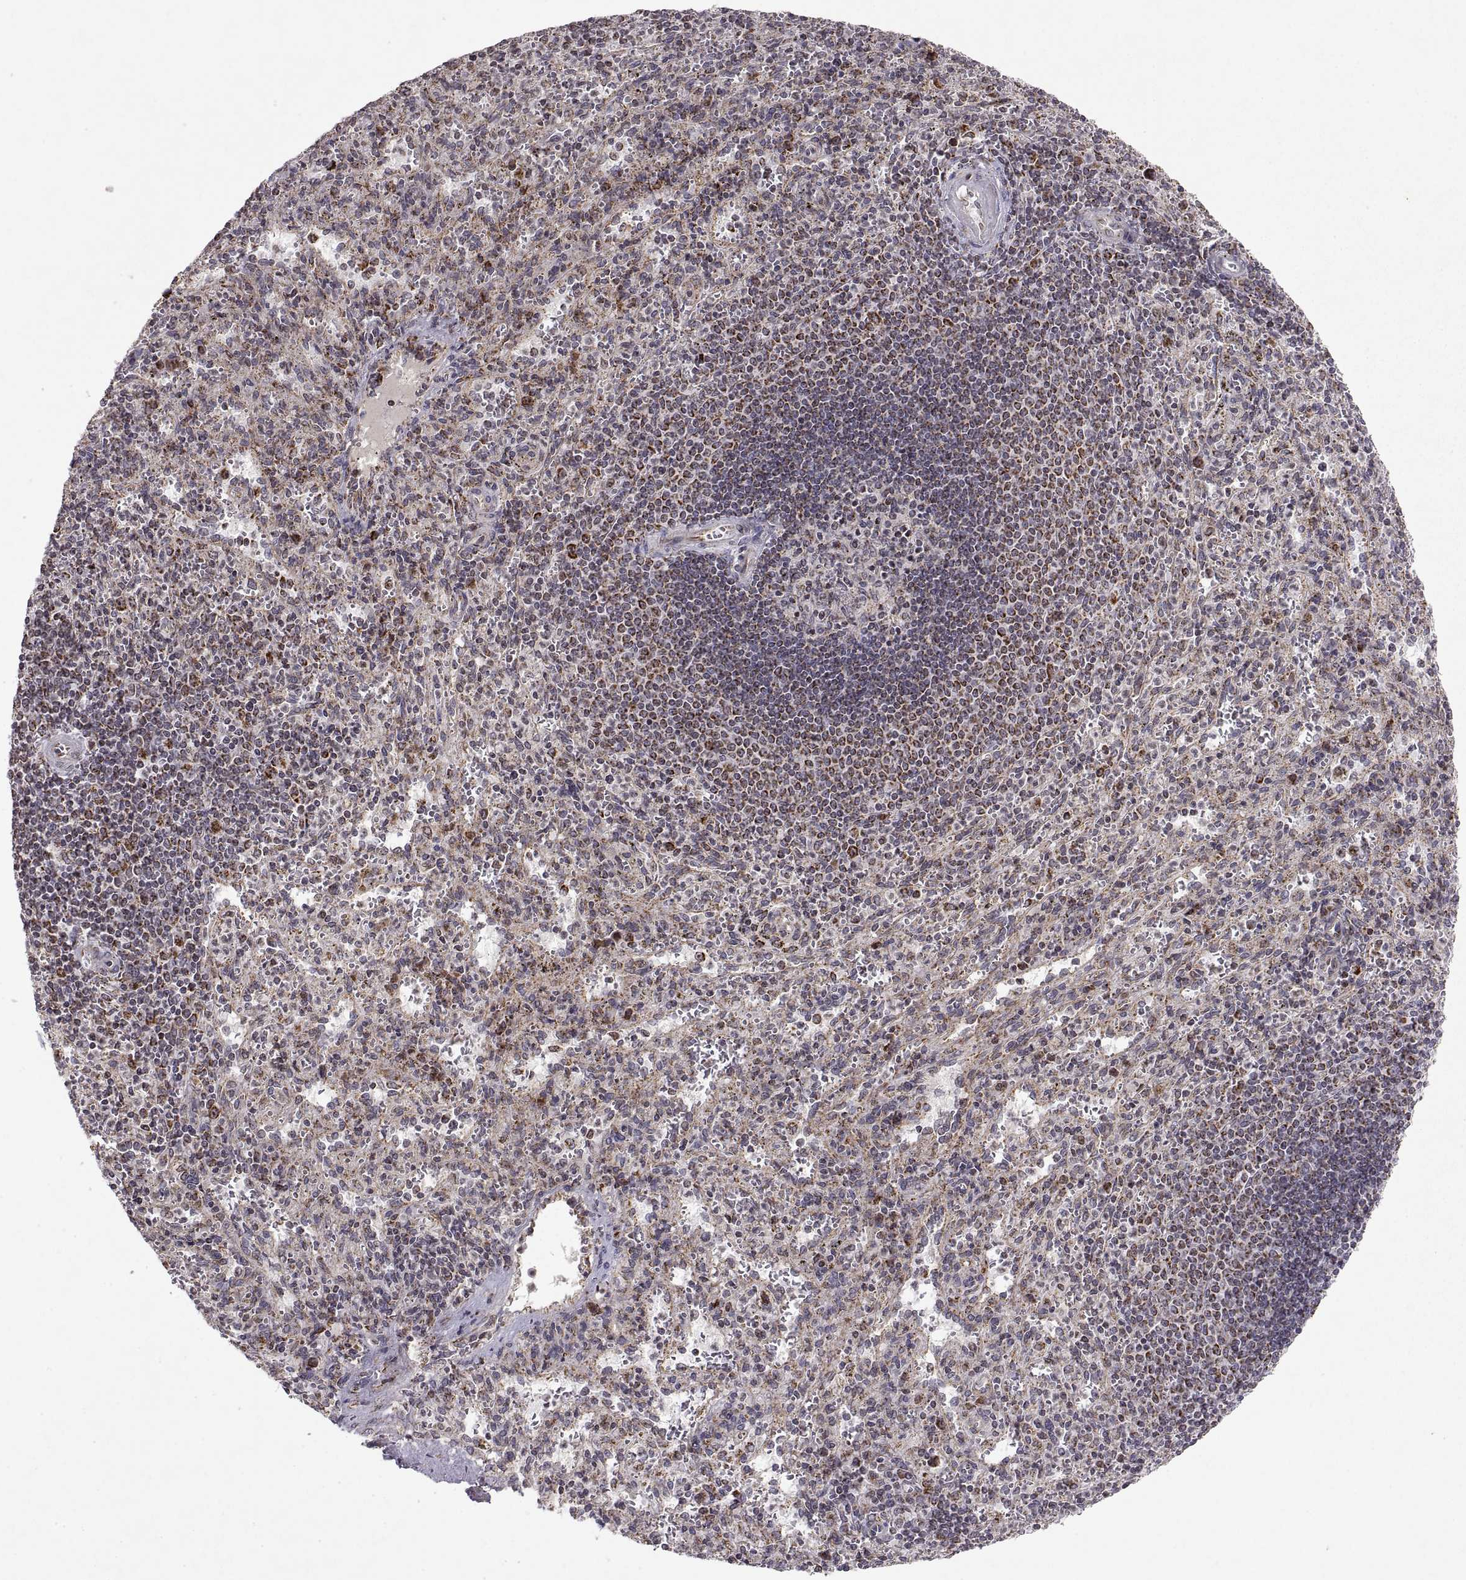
{"staining": {"intensity": "moderate", "quantity": "25%-75%", "location": "cytoplasmic/membranous"}, "tissue": "spleen", "cell_type": "Cells in red pulp", "image_type": "normal", "snomed": [{"axis": "morphology", "description": "Normal tissue, NOS"}, {"axis": "topography", "description": "Spleen"}], "caption": "High-magnification brightfield microscopy of benign spleen stained with DAB (brown) and counterstained with hematoxylin (blue). cells in red pulp exhibit moderate cytoplasmic/membranous staining is identified in approximately25%-75% of cells.", "gene": "MANBAL", "patient": {"sex": "male", "age": 57}}